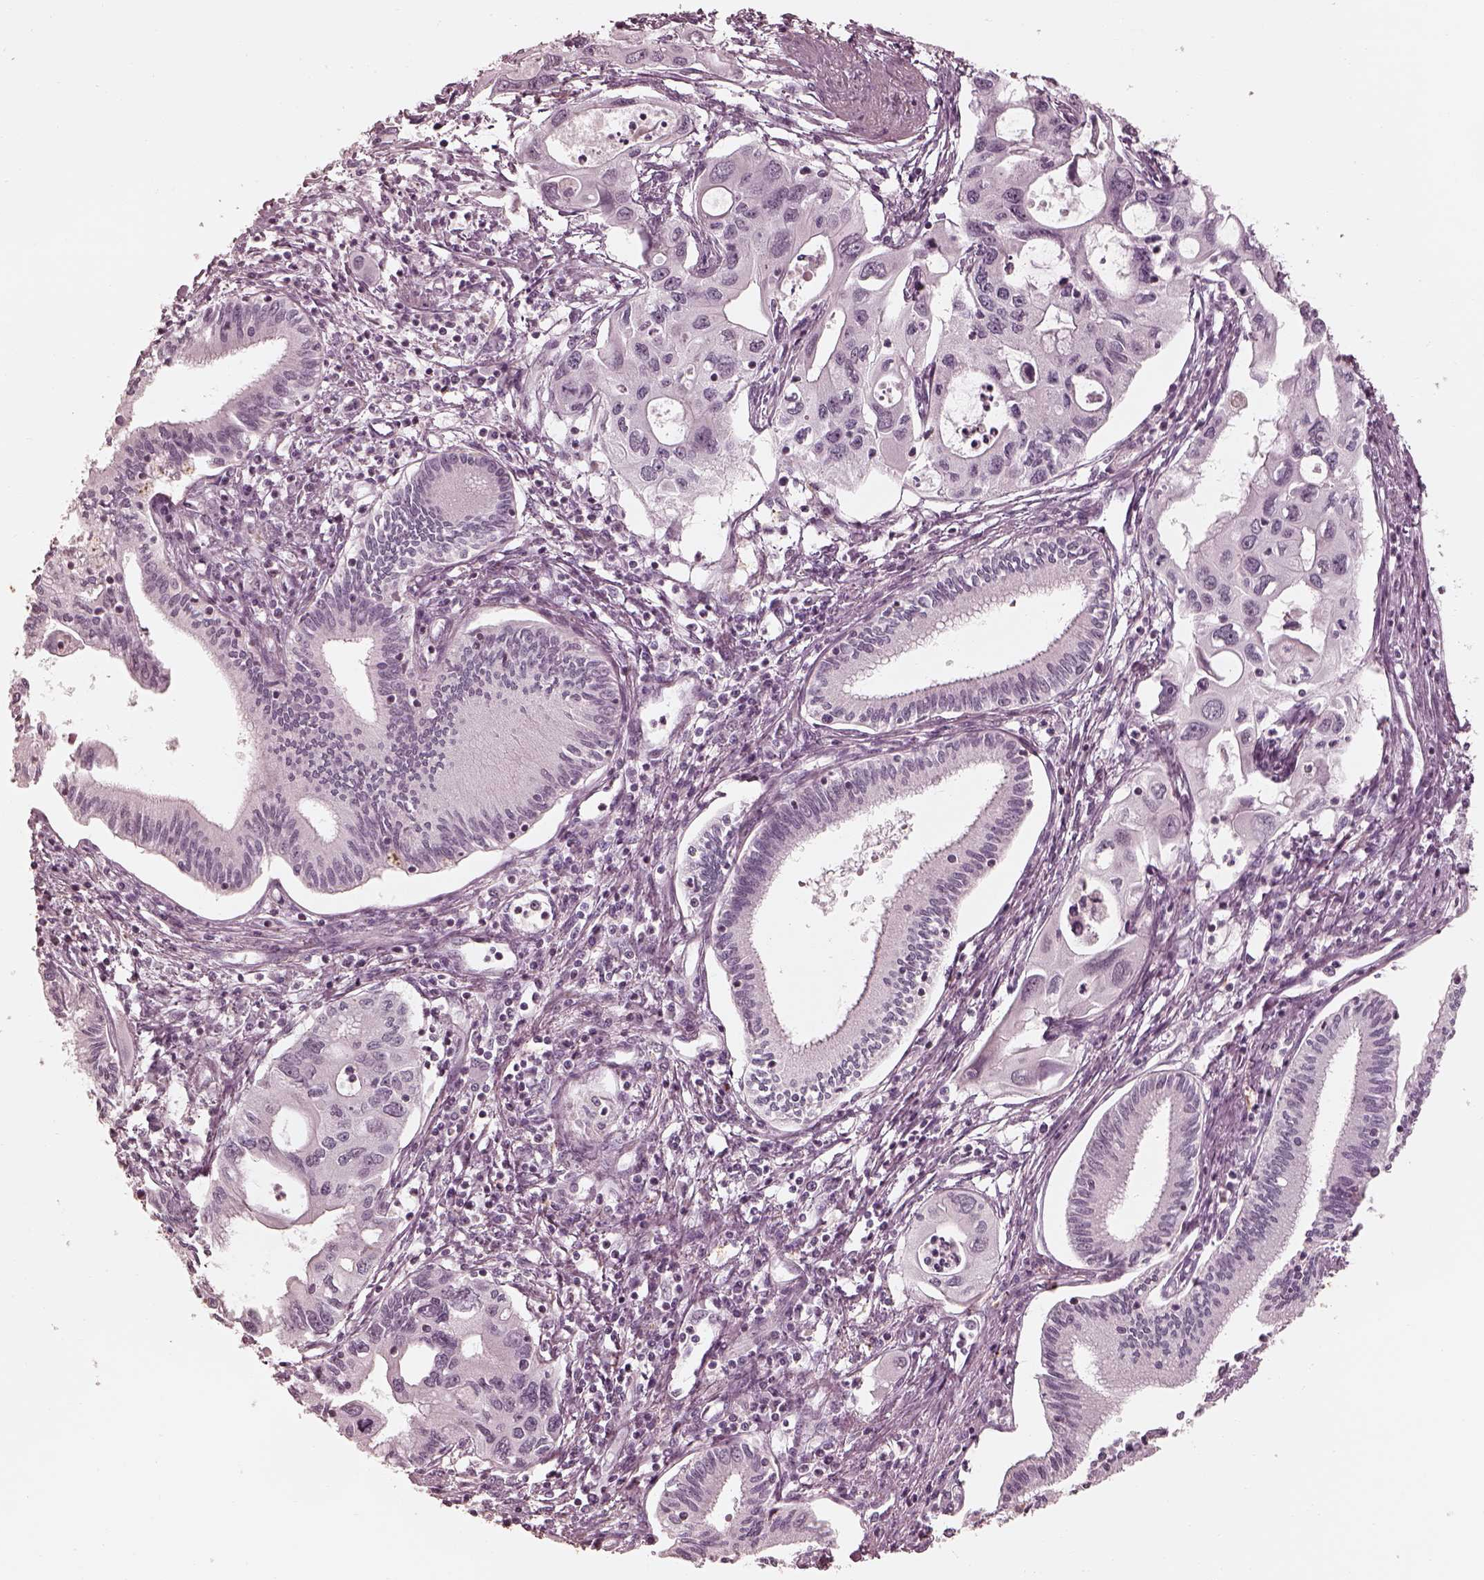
{"staining": {"intensity": "negative", "quantity": "none", "location": "none"}, "tissue": "pancreatic cancer", "cell_type": "Tumor cells", "image_type": "cancer", "snomed": [{"axis": "morphology", "description": "Adenocarcinoma, NOS"}, {"axis": "topography", "description": "Pancreas"}], "caption": "Immunohistochemistry (IHC) histopathology image of human adenocarcinoma (pancreatic) stained for a protein (brown), which reveals no positivity in tumor cells.", "gene": "ADRB3", "patient": {"sex": "male", "age": 60}}